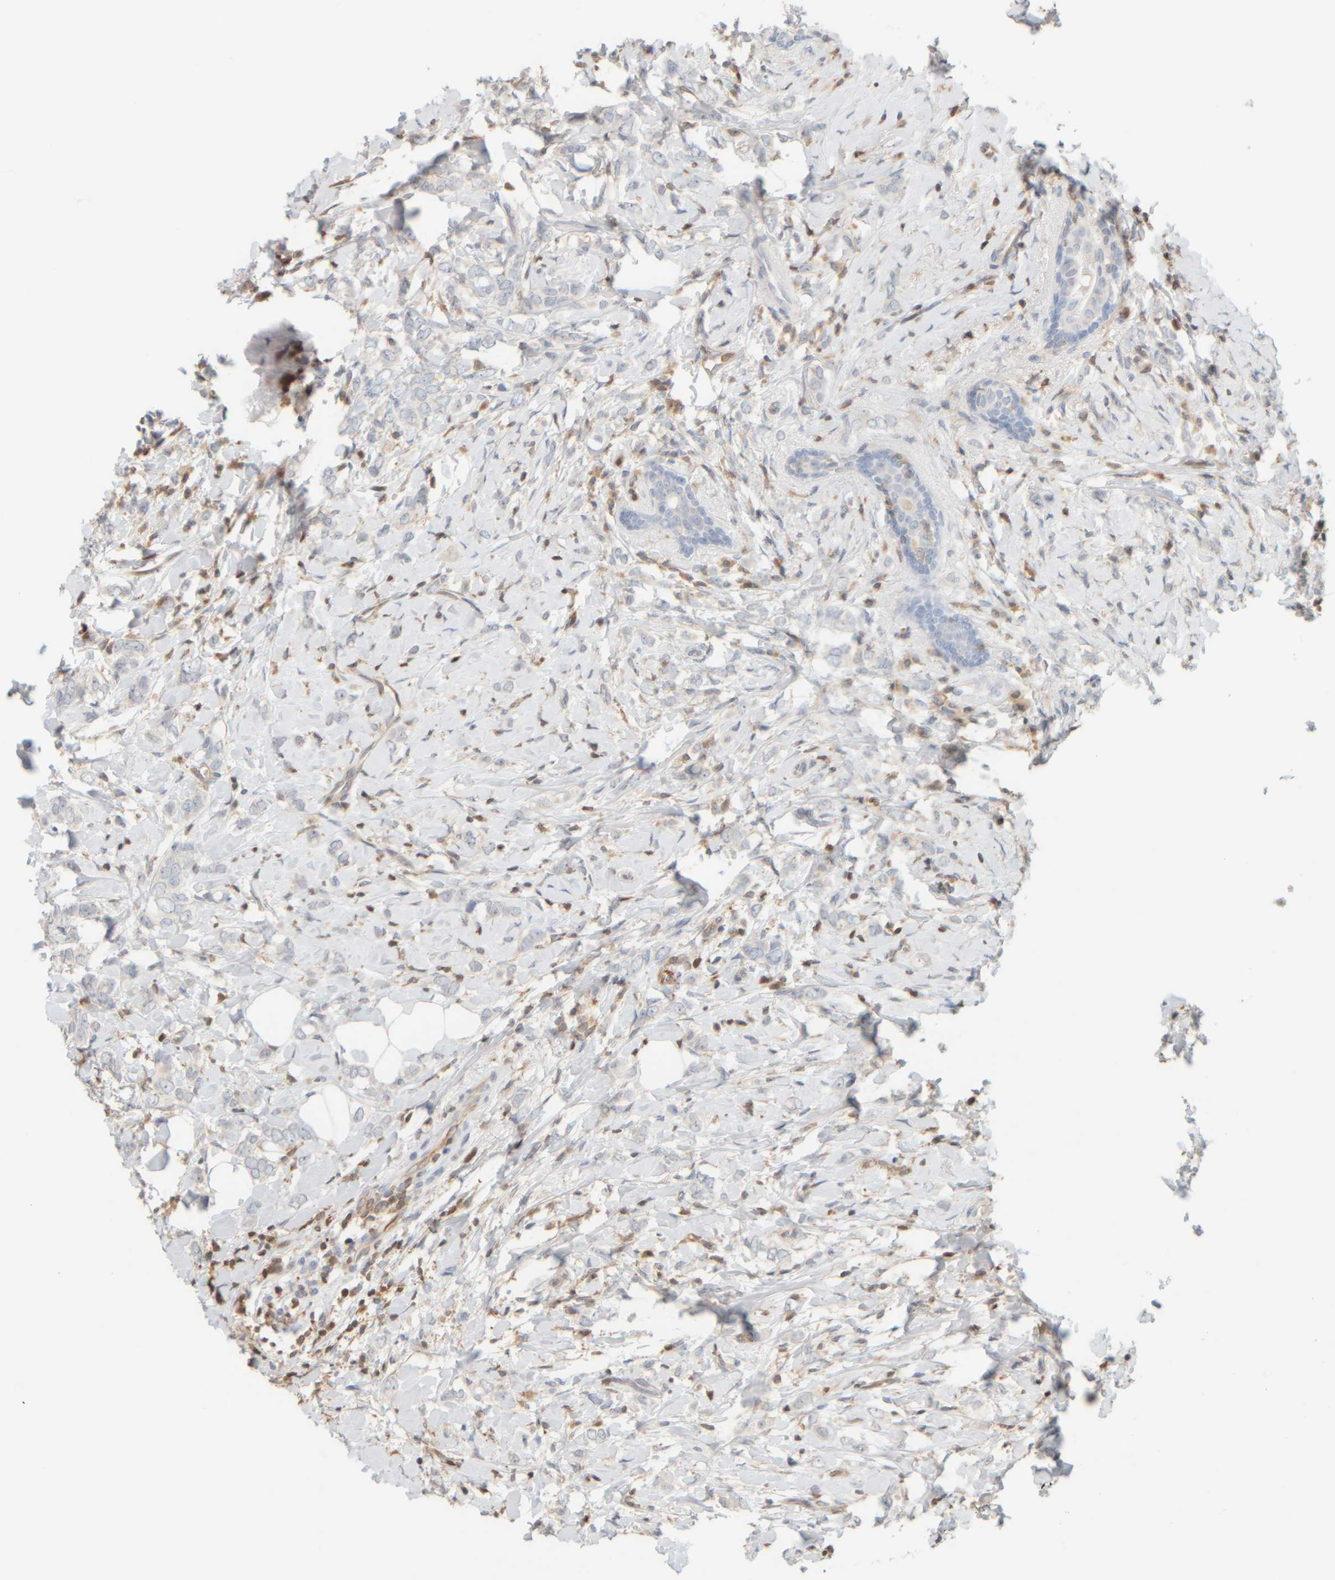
{"staining": {"intensity": "negative", "quantity": "none", "location": "none"}, "tissue": "breast cancer", "cell_type": "Tumor cells", "image_type": "cancer", "snomed": [{"axis": "morphology", "description": "Normal tissue, NOS"}, {"axis": "morphology", "description": "Lobular carcinoma"}, {"axis": "topography", "description": "Breast"}], "caption": "The immunohistochemistry micrograph has no significant staining in tumor cells of breast cancer tissue.", "gene": "PTGES3L-AARSD1", "patient": {"sex": "female", "age": 47}}